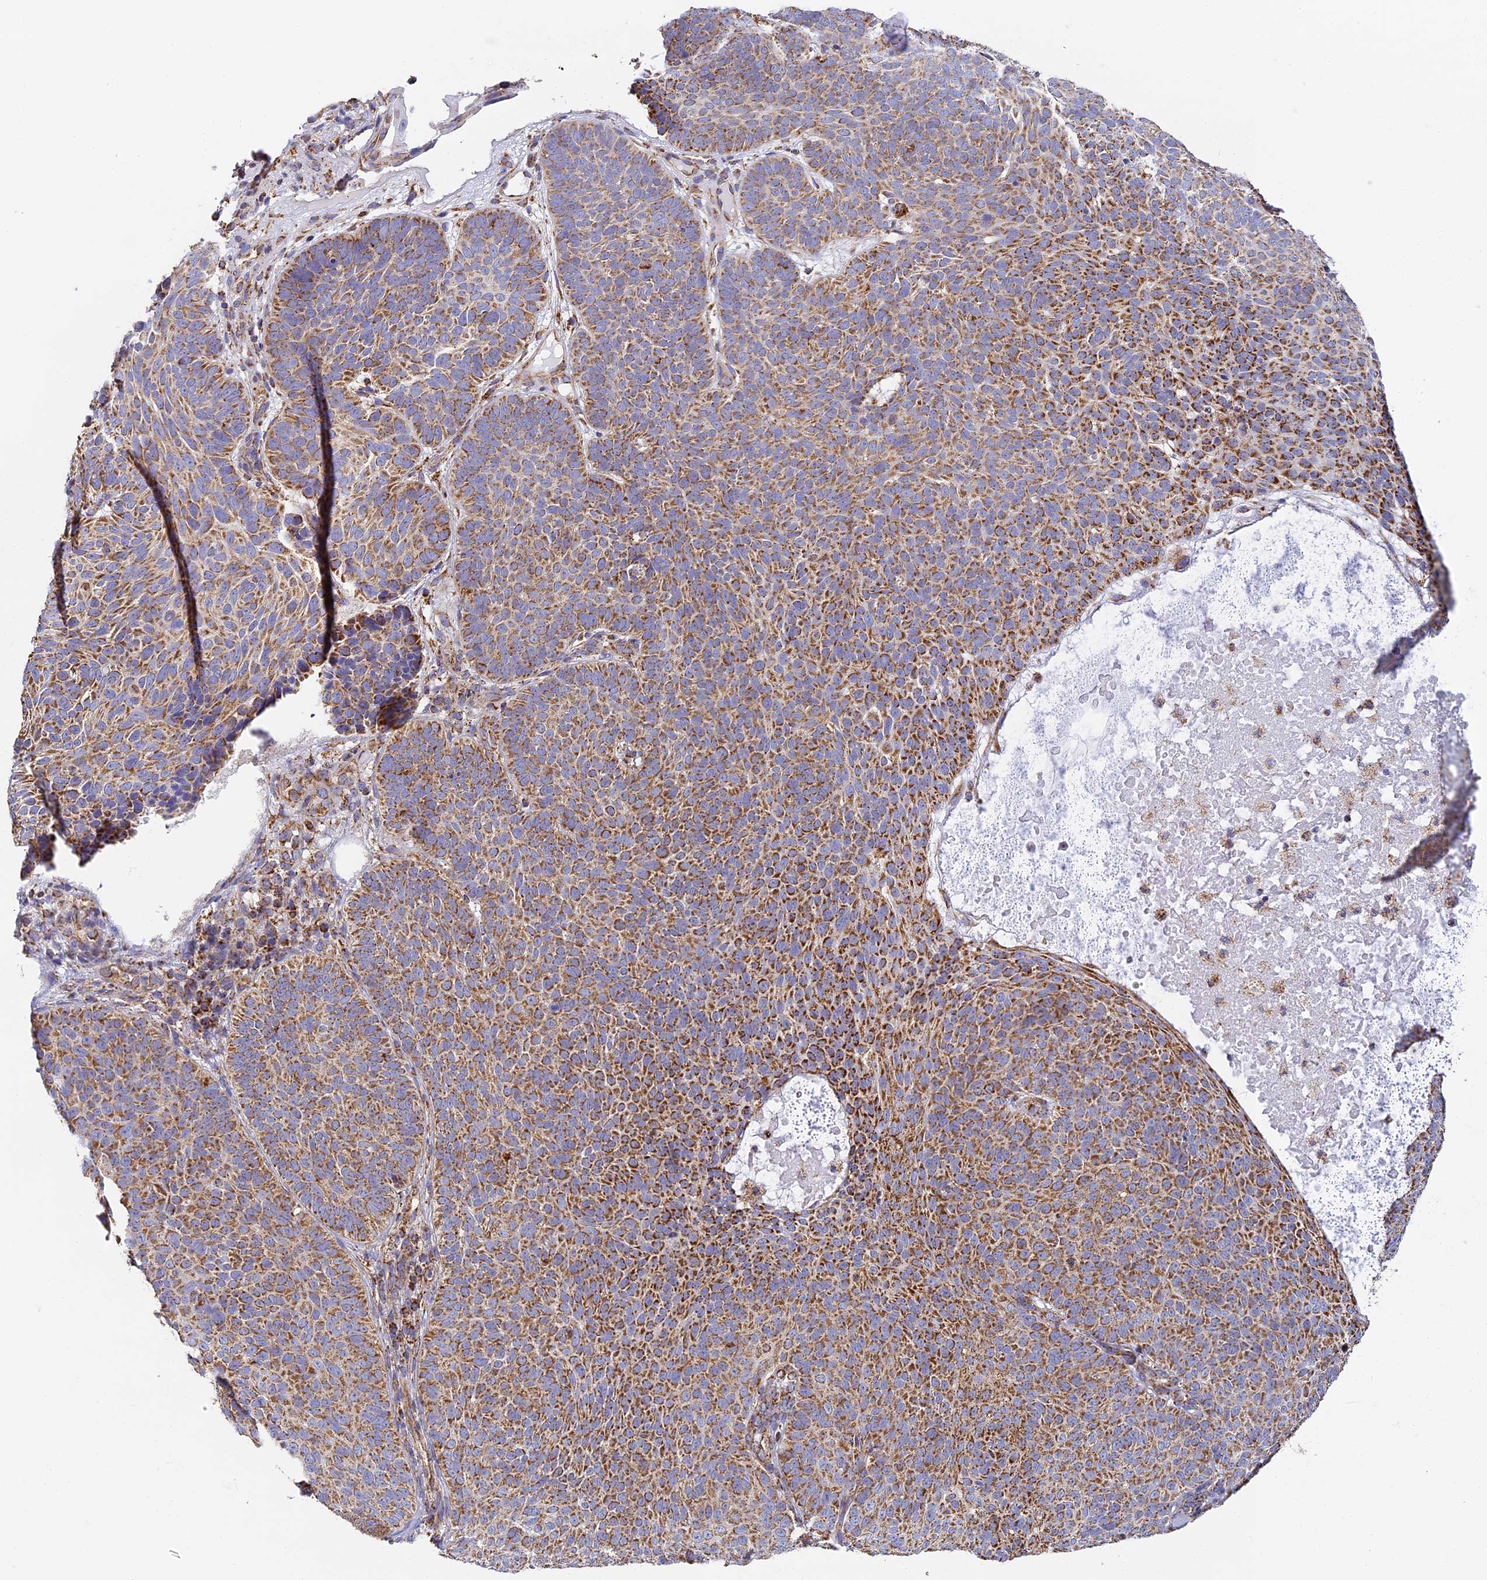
{"staining": {"intensity": "moderate", "quantity": ">75%", "location": "cytoplasmic/membranous"}, "tissue": "skin cancer", "cell_type": "Tumor cells", "image_type": "cancer", "snomed": [{"axis": "morphology", "description": "Basal cell carcinoma"}, {"axis": "topography", "description": "Skin"}], "caption": "IHC image of skin cancer stained for a protein (brown), which reveals medium levels of moderate cytoplasmic/membranous expression in about >75% of tumor cells.", "gene": "STK17A", "patient": {"sex": "male", "age": 85}}